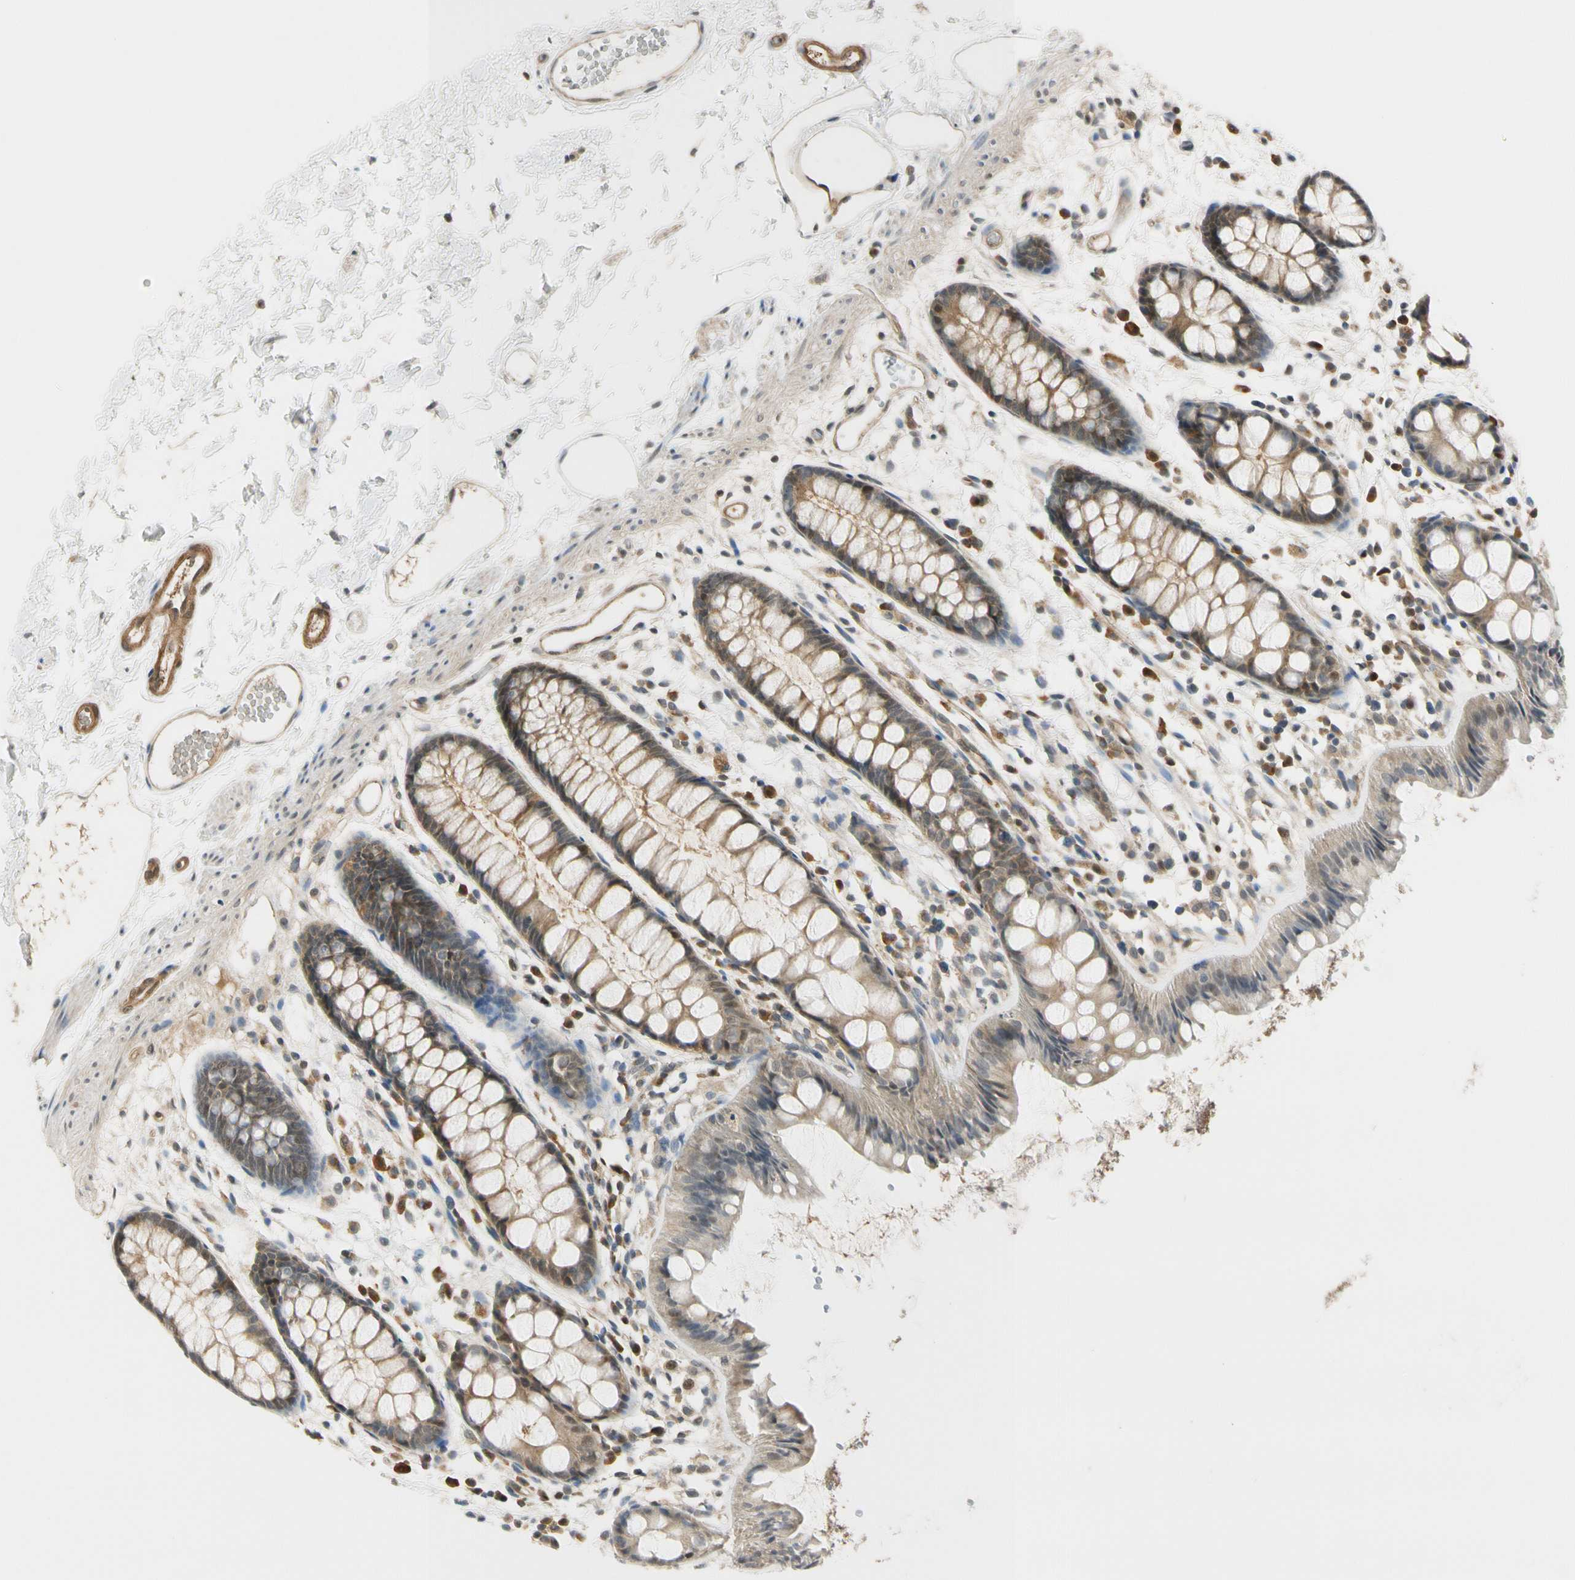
{"staining": {"intensity": "moderate", "quantity": "25%-75%", "location": "cytoplasmic/membranous"}, "tissue": "rectum", "cell_type": "Glandular cells", "image_type": "normal", "snomed": [{"axis": "morphology", "description": "Normal tissue, NOS"}, {"axis": "topography", "description": "Rectum"}], "caption": "Glandular cells display medium levels of moderate cytoplasmic/membranous positivity in approximately 25%-75% of cells in benign rectum. The staining was performed using DAB (3,3'-diaminobenzidine), with brown indicating positive protein expression. Nuclei are stained blue with hematoxylin.", "gene": "RASGRF1", "patient": {"sex": "female", "age": 66}}